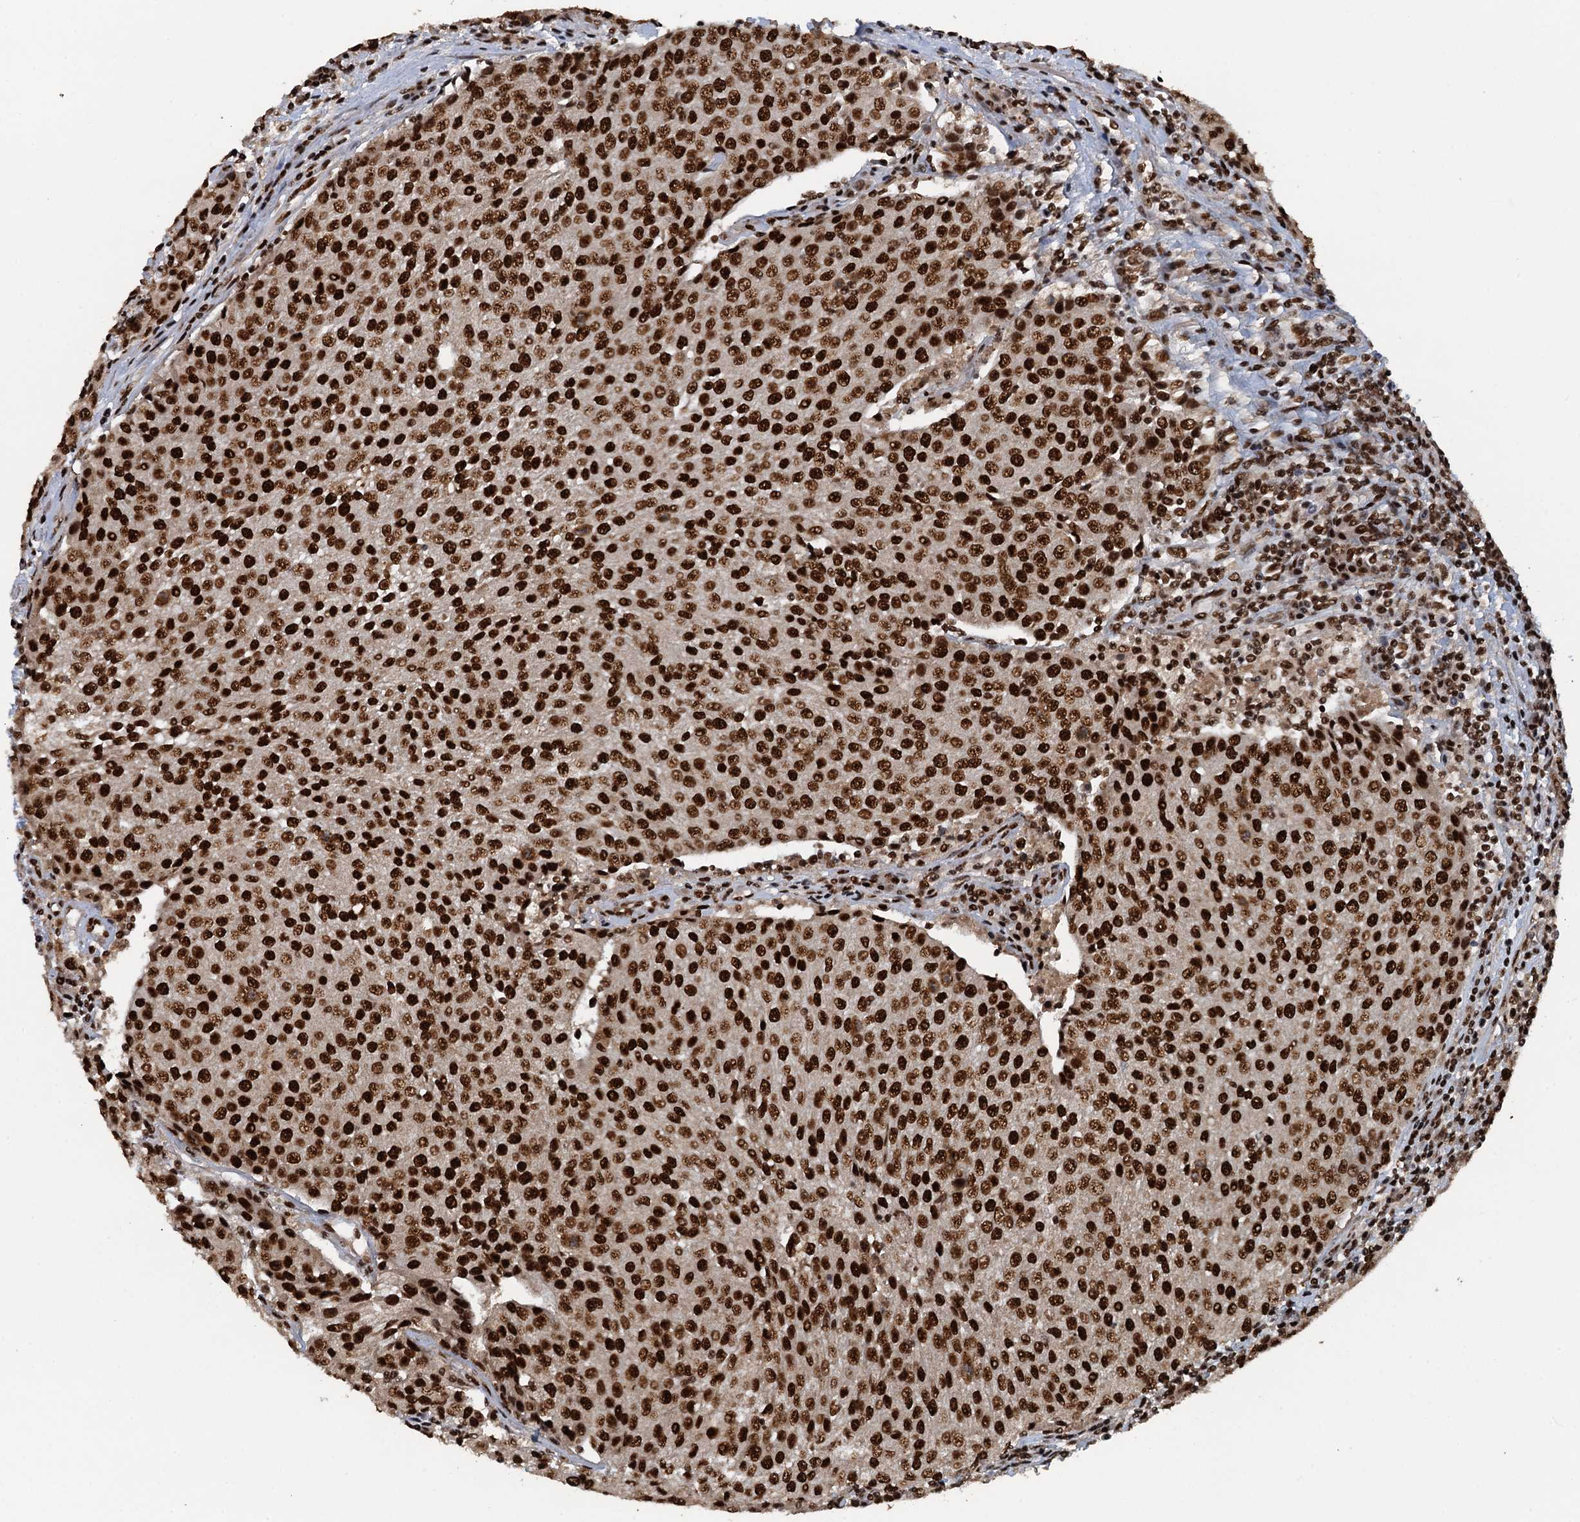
{"staining": {"intensity": "strong", "quantity": ">75%", "location": "nuclear"}, "tissue": "urothelial cancer", "cell_type": "Tumor cells", "image_type": "cancer", "snomed": [{"axis": "morphology", "description": "Urothelial carcinoma, High grade"}, {"axis": "topography", "description": "Urinary bladder"}], "caption": "Urothelial cancer stained with immunohistochemistry (IHC) displays strong nuclear expression in approximately >75% of tumor cells.", "gene": "ZC3H18", "patient": {"sex": "female", "age": 85}}